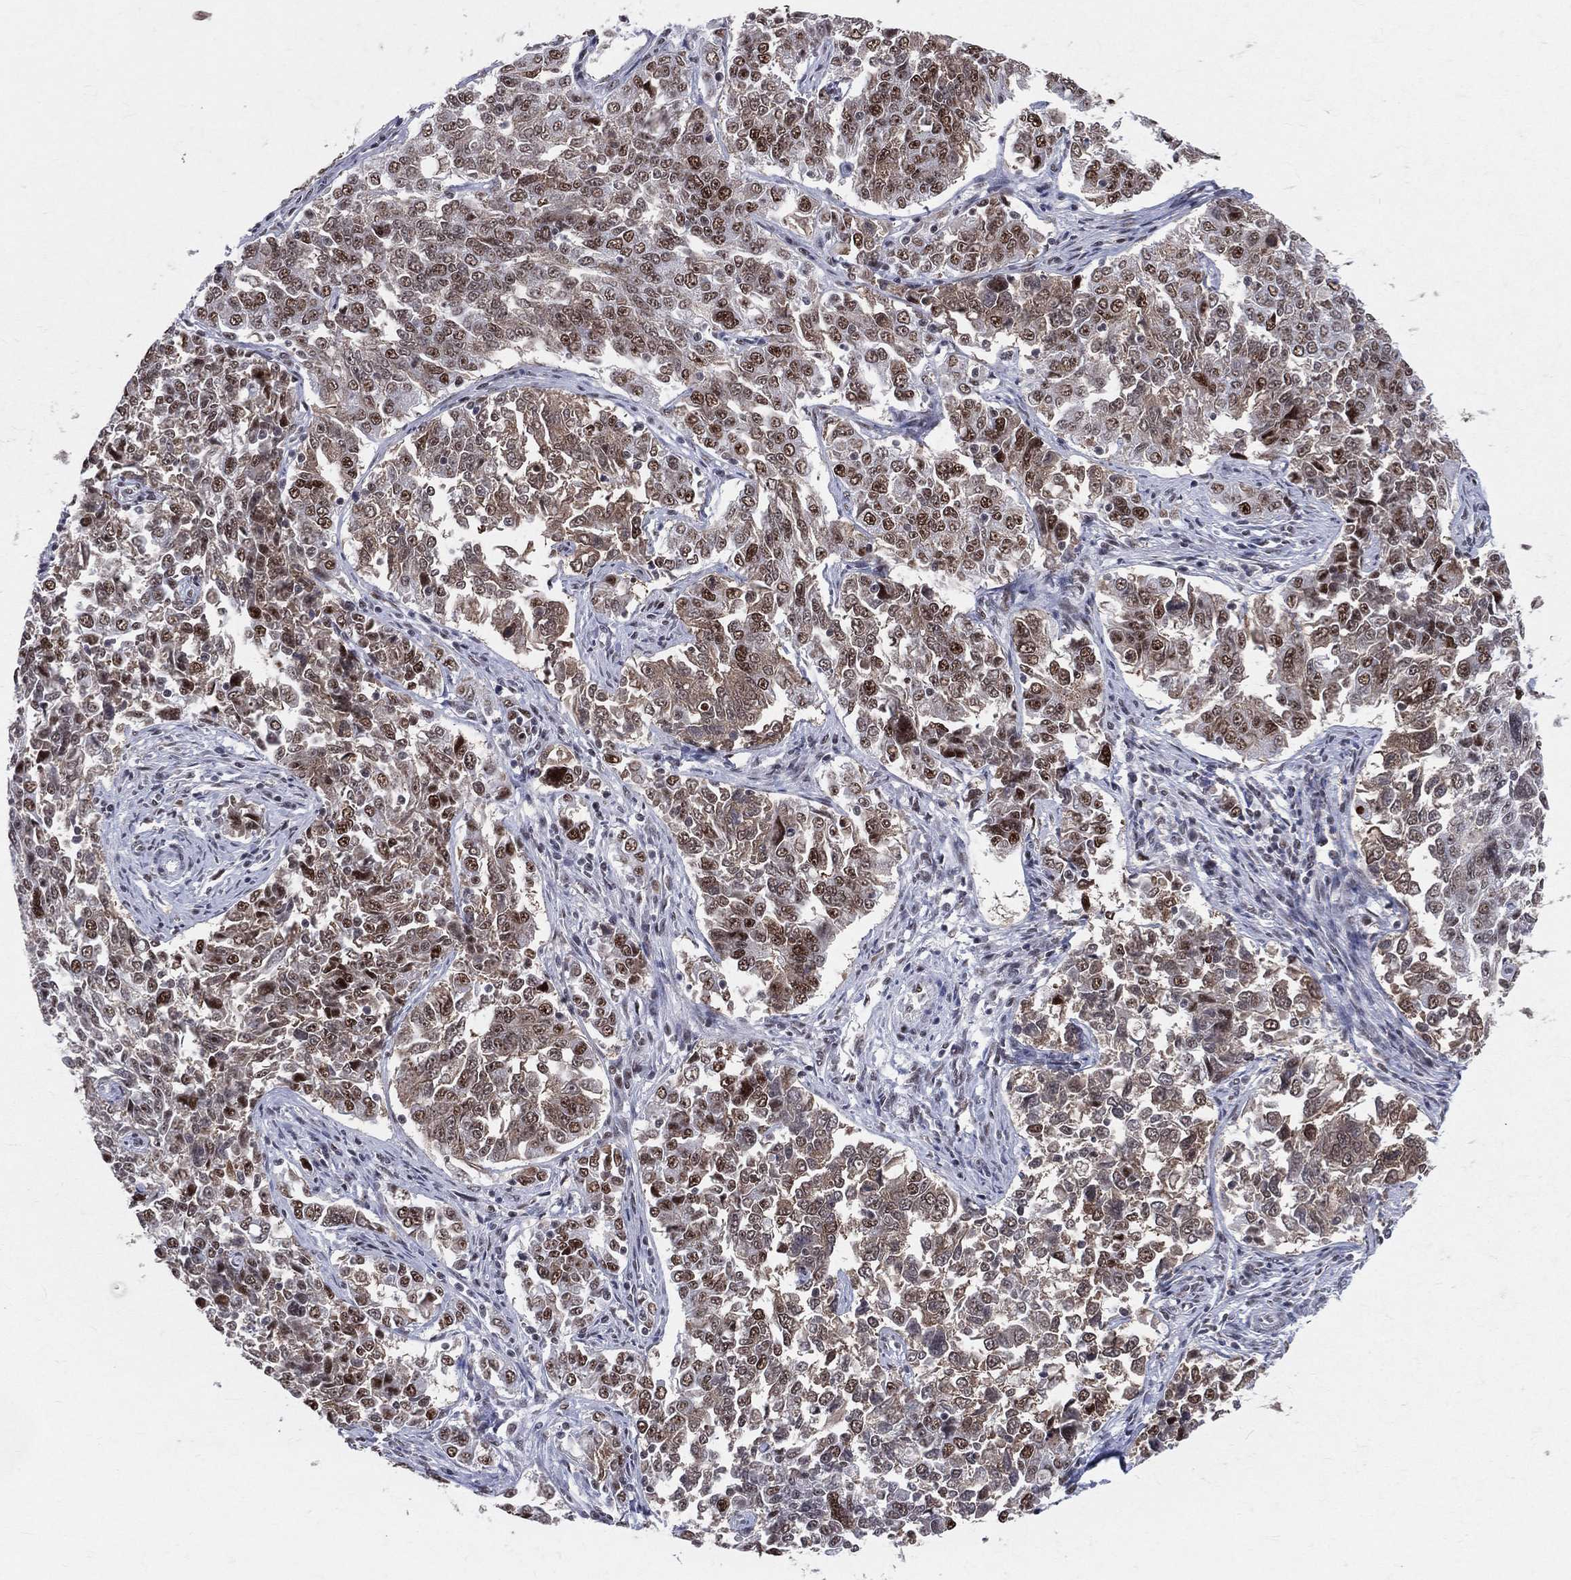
{"staining": {"intensity": "moderate", "quantity": "<25%", "location": "nuclear"}, "tissue": "endometrial cancer", "cell_type": "Tumor cells", "image_type": "cancer", "snomed": [{"axis": "morphology", "description": "Adenocarcinoma, NOS"}, {"axis": "topography", "description": "Endometrium"}], "caption": "Endometrial adenocarcinoma stained for a protein (brown) shows moderate nuclear positive staining in about <25% of tumor cells.", "gene": "CDK7", "patient": {"sex": "female", "age": 43}}